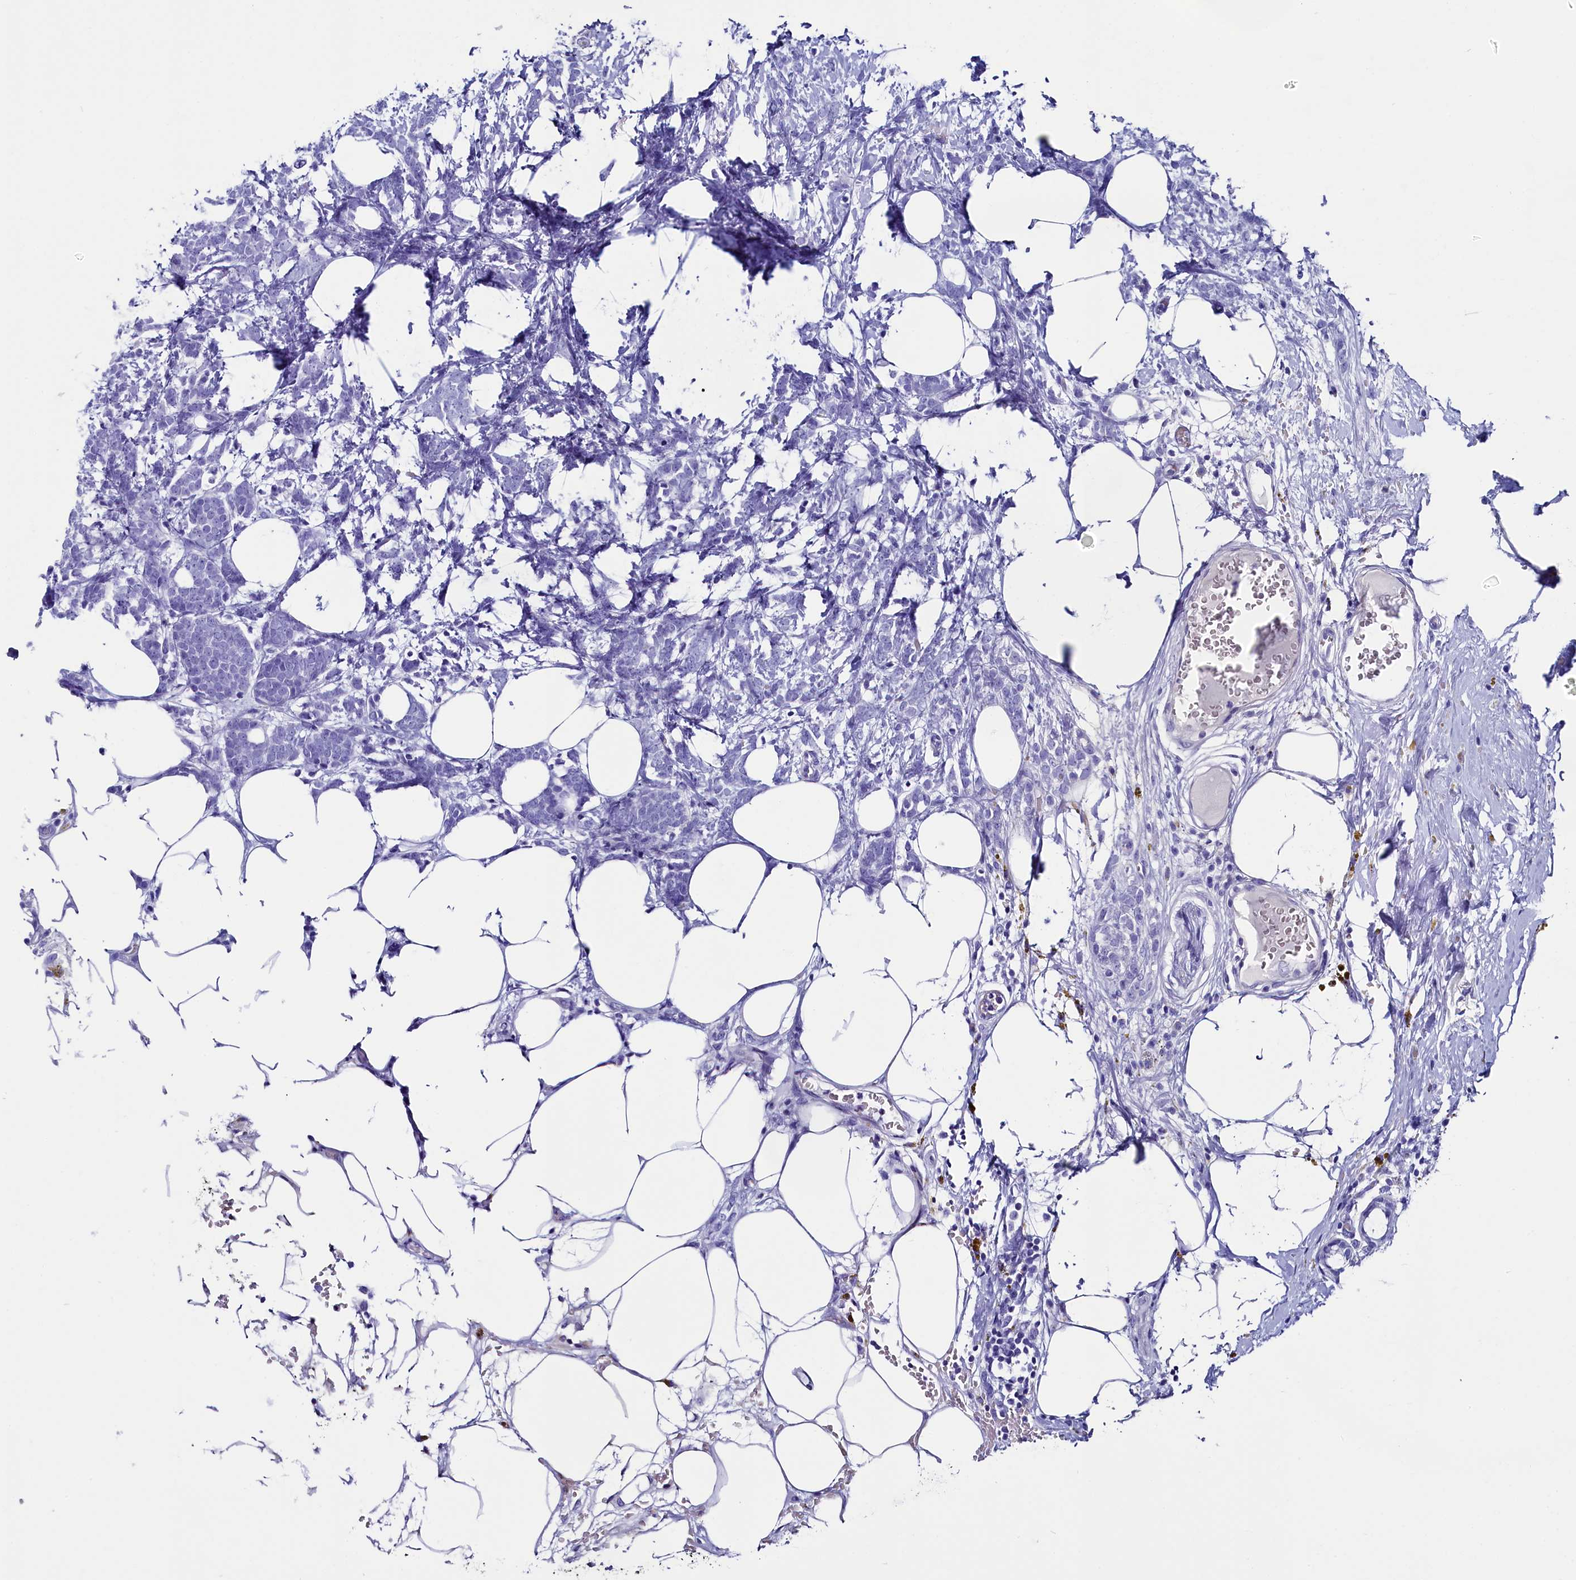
{"staining": {"intensity": "negative", "quantity": "none", "location": "none"}, "tissue": "breast cancer", "cell_type": "Tumor cells", "image_type": "cancer", "snomed": [{"axis": "morphology", "description": "Lobular carcinoma"}, {"axis": "topography", "description": "Breast"}], "caption": "Immunohistochemistry histopathology image of neoplastic tissue: breast cancer (lobular carcinoma) stained with DAB shows no significant protein positivity in tumor cells.", "gene": "ANKRD29", "patient": {"sex": "female", "age": 58}}